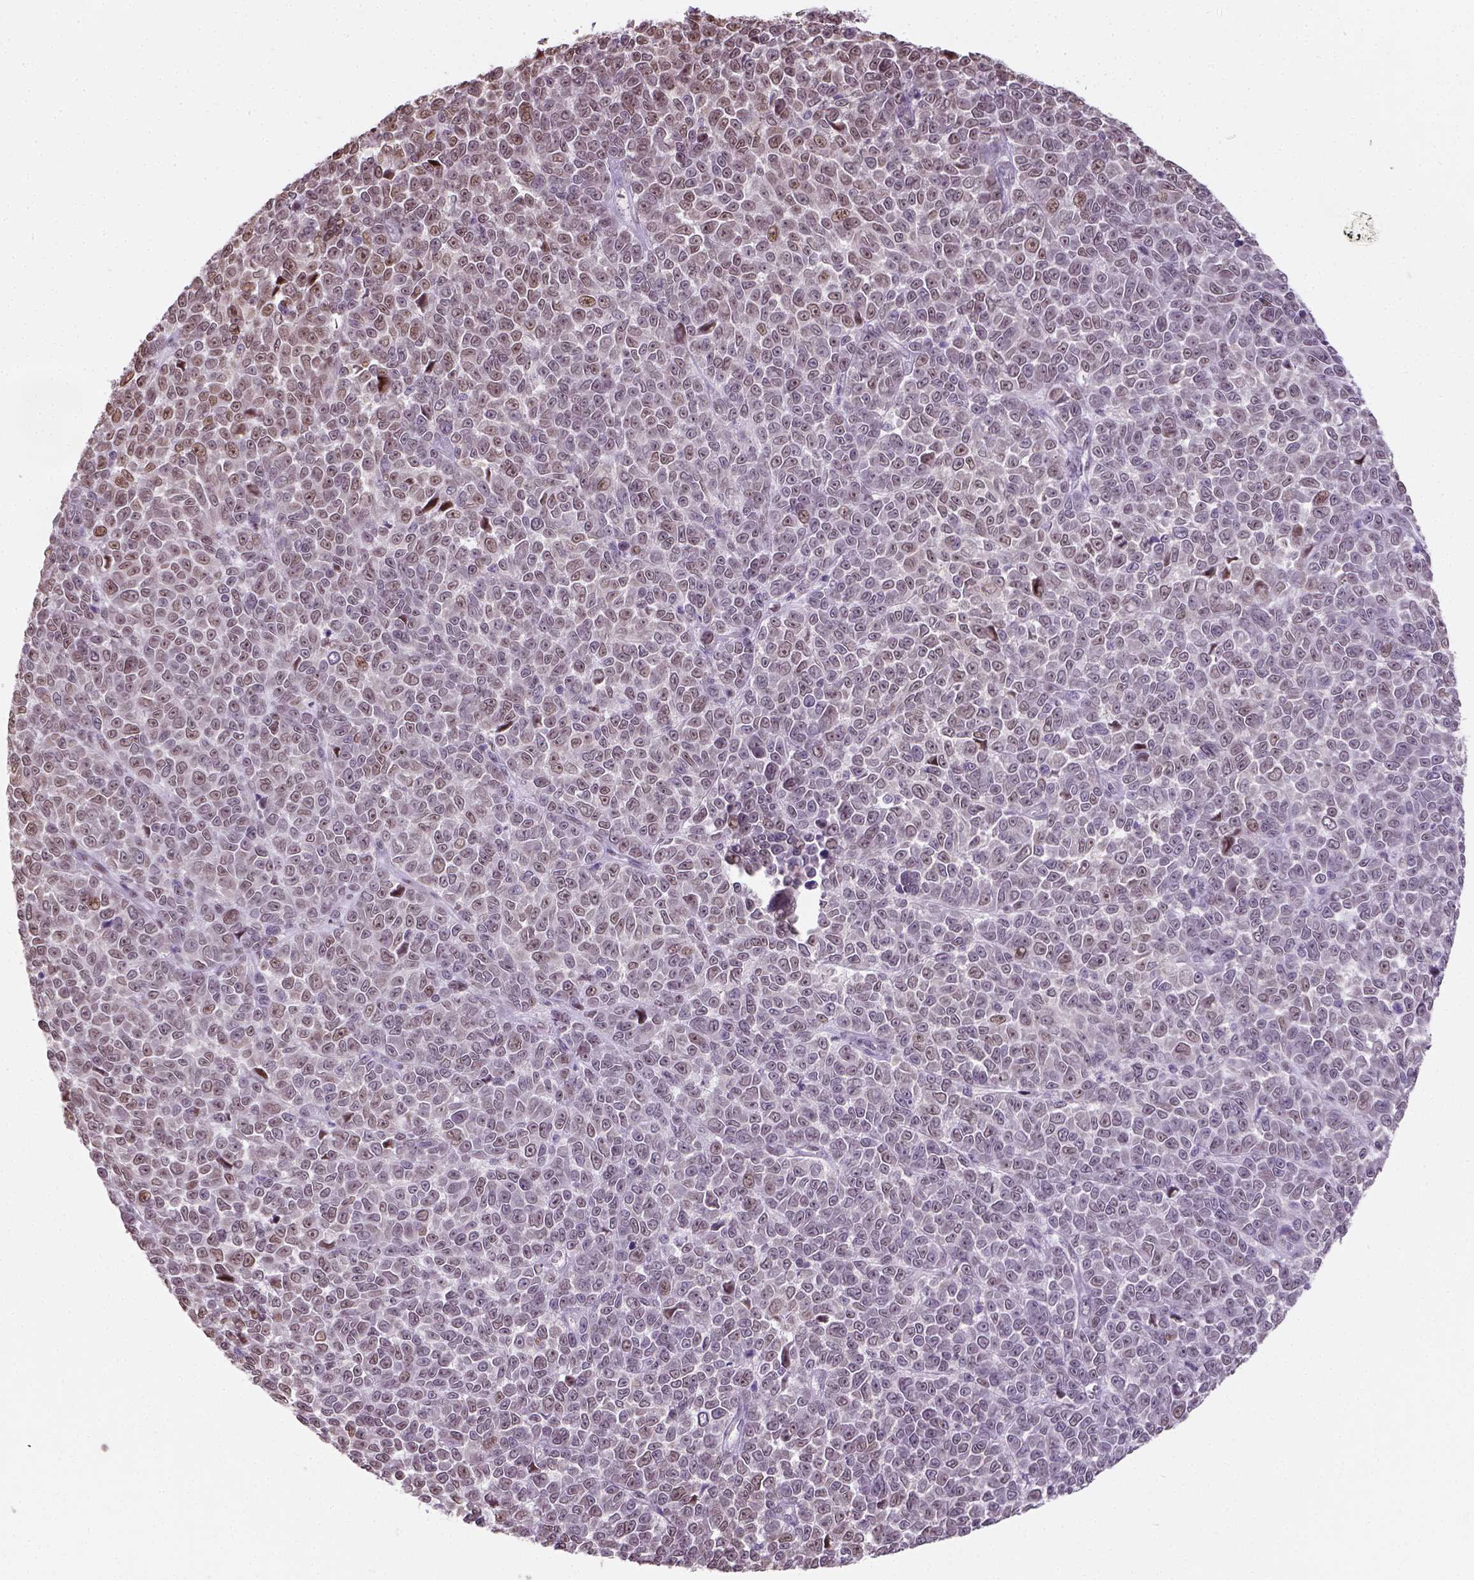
{"staining": {"intensity": "moderate", "quantity": "25%-75%", "location": "nuclear"}, "tissue": "melanoma", "cell_type": "Tumor cells", "image_type": "cancer", "snomed": [{"axis": "morphology", "description": "Malignant melanoma, NOS"}, {"axis": "topography", "description": "Skin"}], "caption": "The micrograph shows immunohistochemical staining of malignant melanoma. There is moderate nuclear expression is present in approximately 25%-75% of tumor cells.", "gene": "C1orf112", "patient": {"sex": "female", "age": 95}}